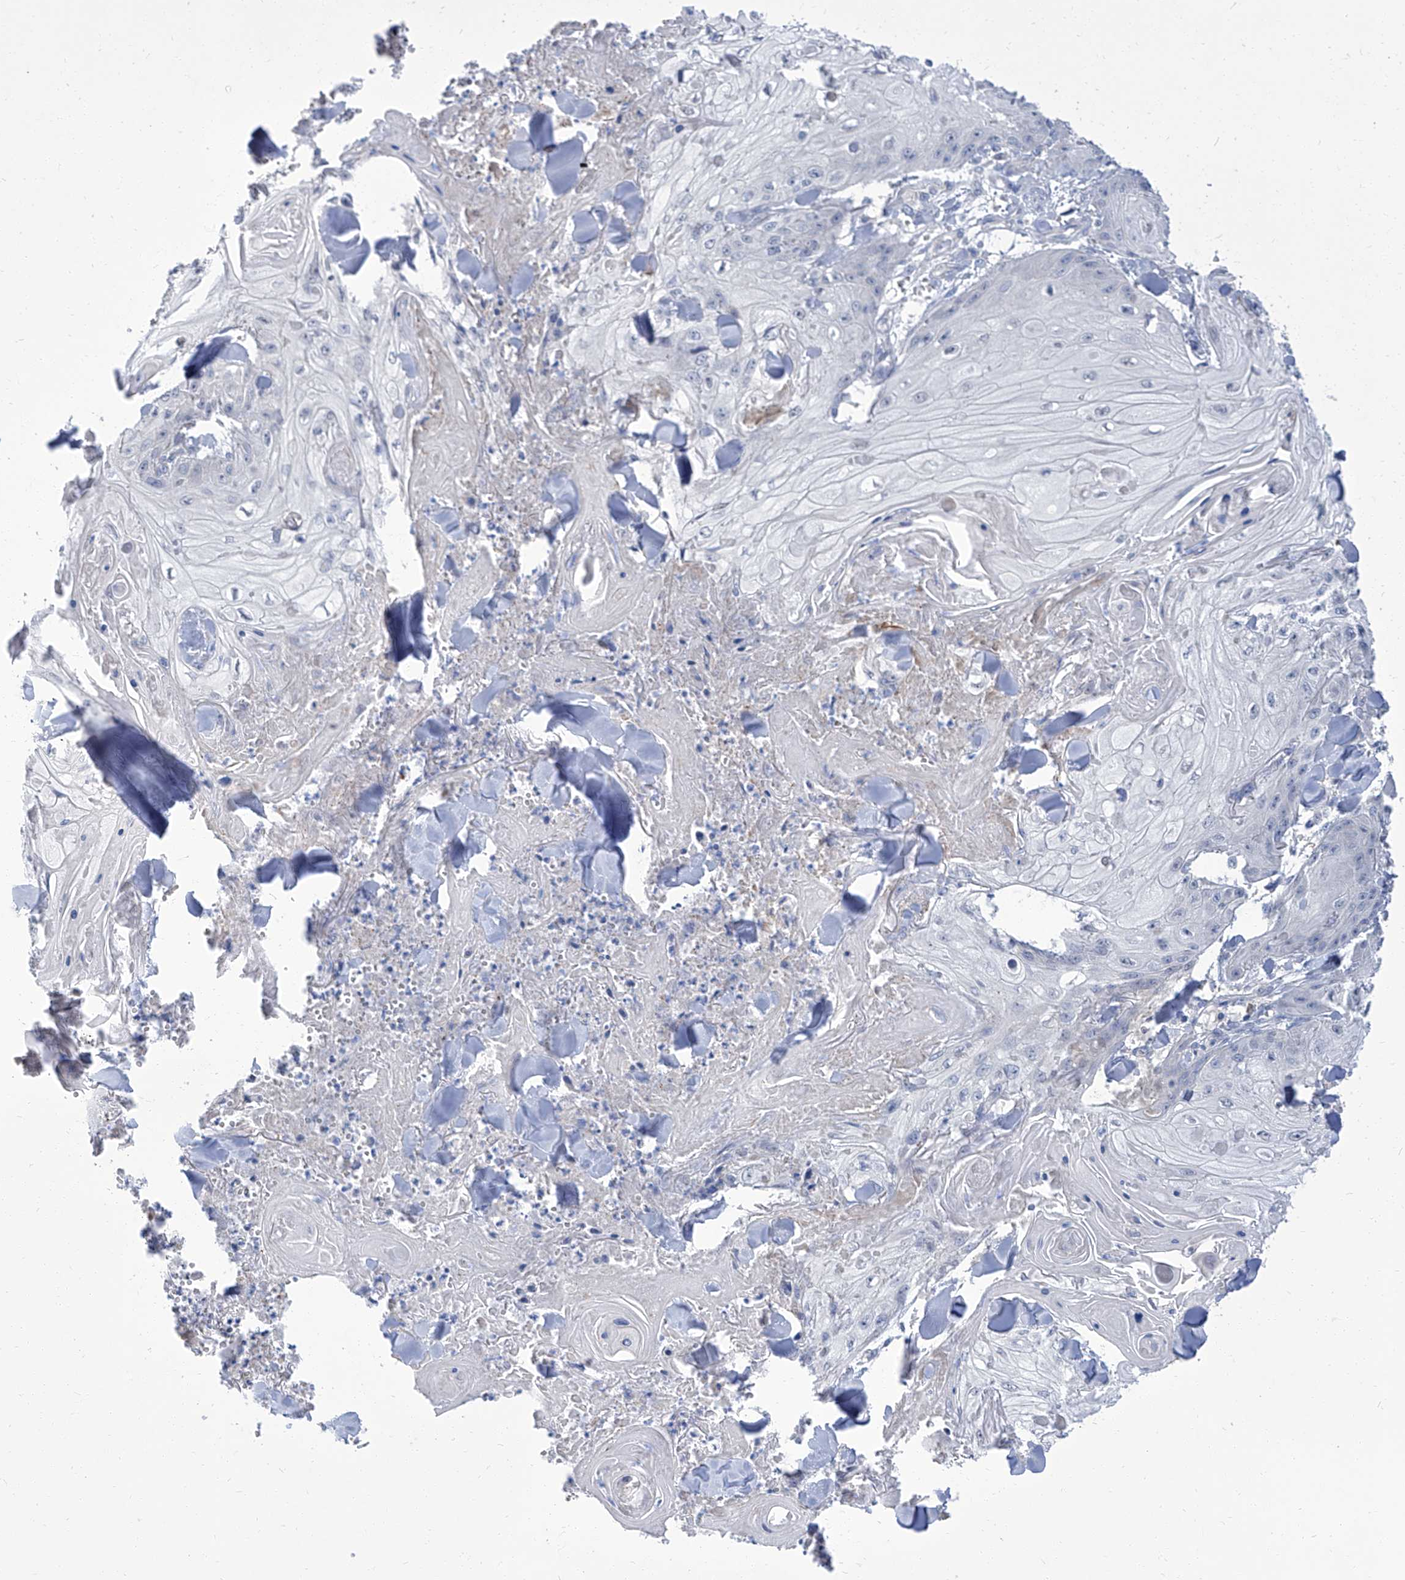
{"staining": {"intensity": "negative", "quantity": "none", "location": "none"}, "tissue": "skin cancer", "cell_type": "Tumor cells", "image_type": "cancer", "snomed": [{"axis": "morphology", "description": "Squamous cell carcinoma, NOS"}, {"axis": "topography", "description": "Skin"}], "caption": "Skin cancer was stained to show a protein in brown. There is no significant expression in tumor cells. The staining was performed using DAB (3,3'-diaminobenzidine) to visualize the protein expression in brown, while the nuclei were stained in blue with hematoxylin (Magnification: 20x).", "gene": "PARD3", "patient": {"sex": "male", "age": 74}}